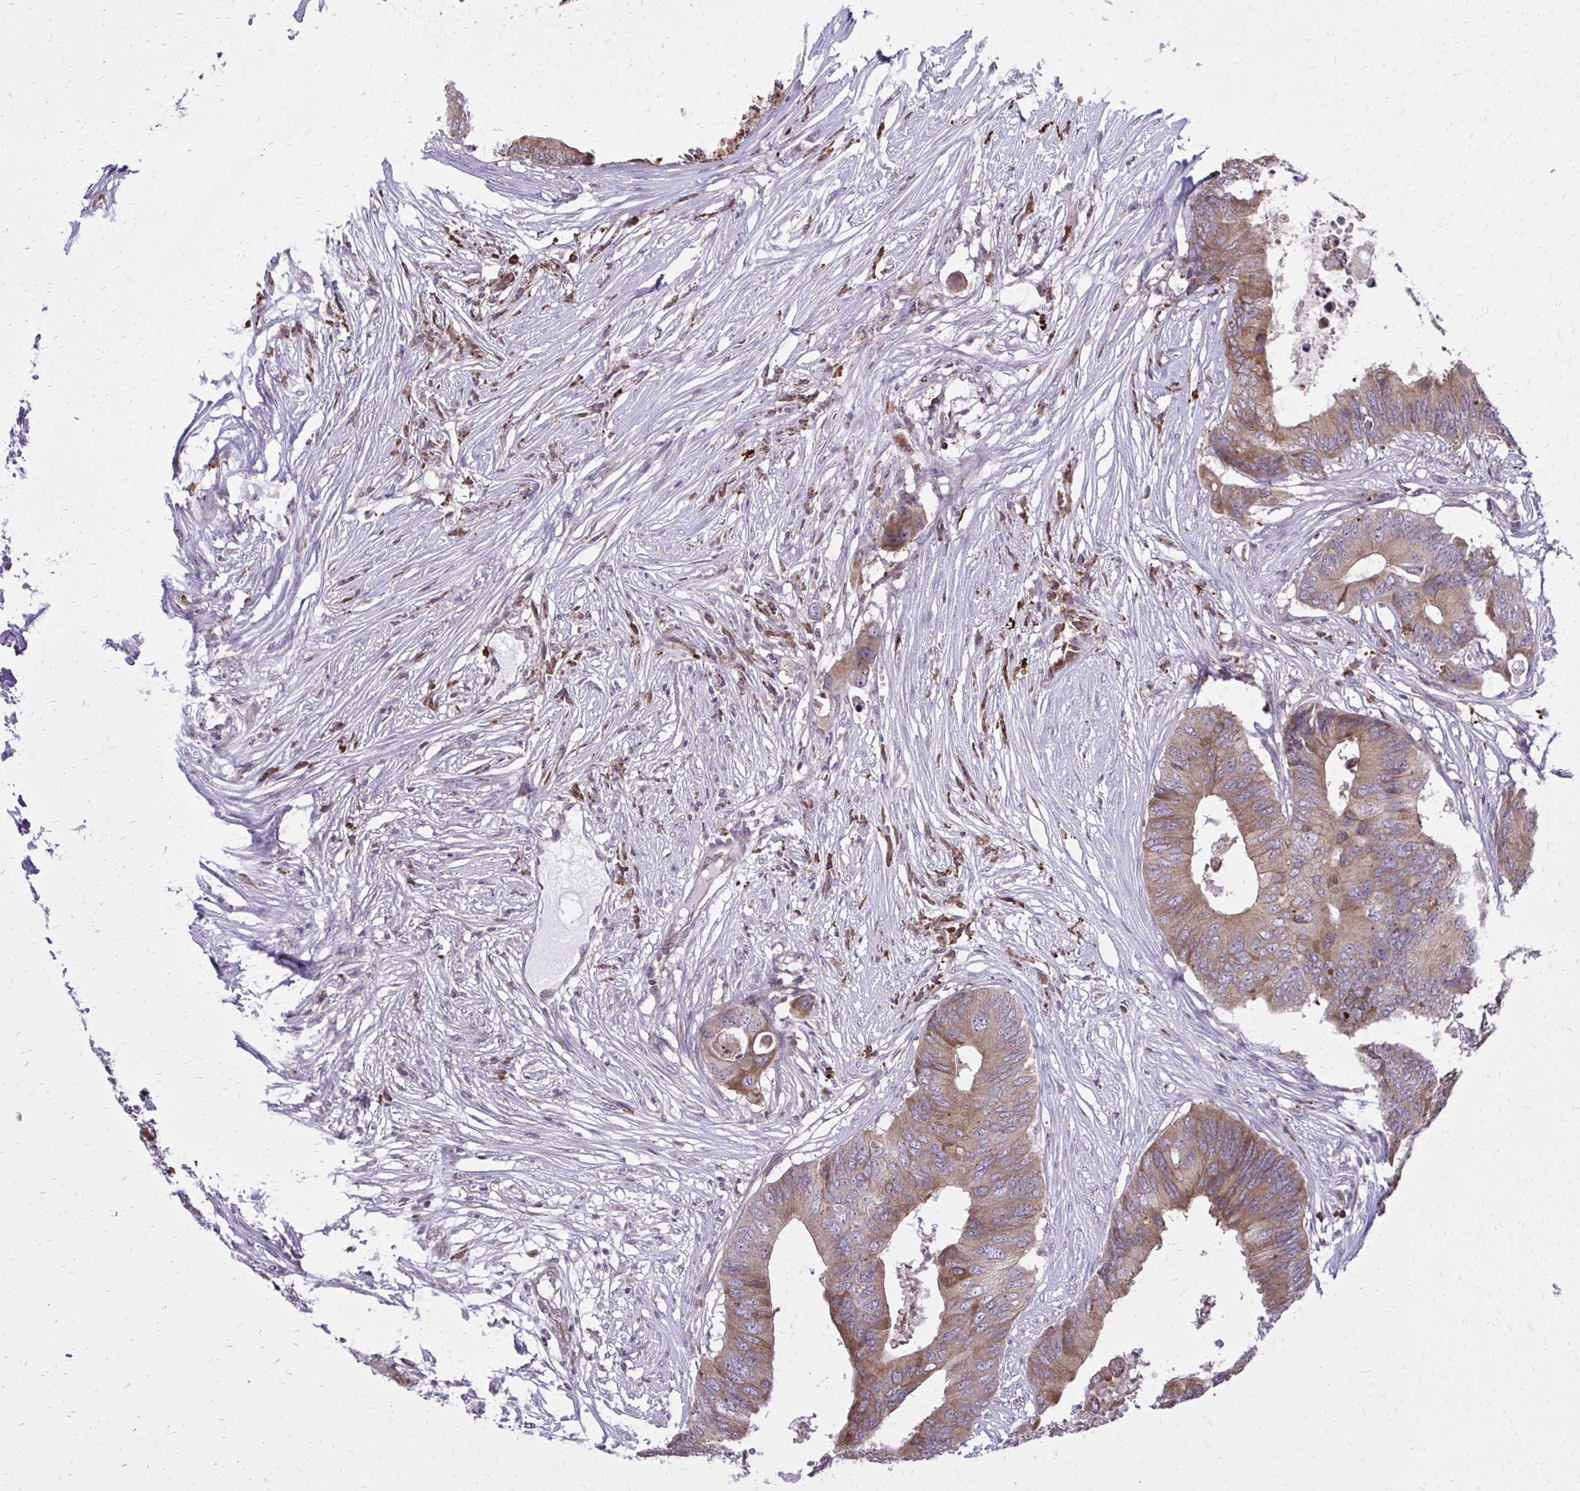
{"staining": {"intensity": "moderate", "quantity": ">75%", "location": "cytoplasmic/membranous"}, "tissue": "colorectal cancer", "cell_type": "Tumor cells", "image_type": "cancer", "snomed": [{"axis": "morphology", "description": "Adenocarcinoma, NOS"}, {"axis": "topography", "description": "Colon"}], "caption": "Immunohistochemical staining of human colorectal cancer reveals medium levels of moderate cytoplasmic/membranous protein expression in approximately >75% of tumor cells. The staining was performed using DAB (3,3'-diaminobenzidine) to visualize the protein expression in brown, while the nuclei were stained in blue with hematoxylin (Magnification: 20x).", "gene": "METTL9", "patient": {"sex": "male", "age": 71}}